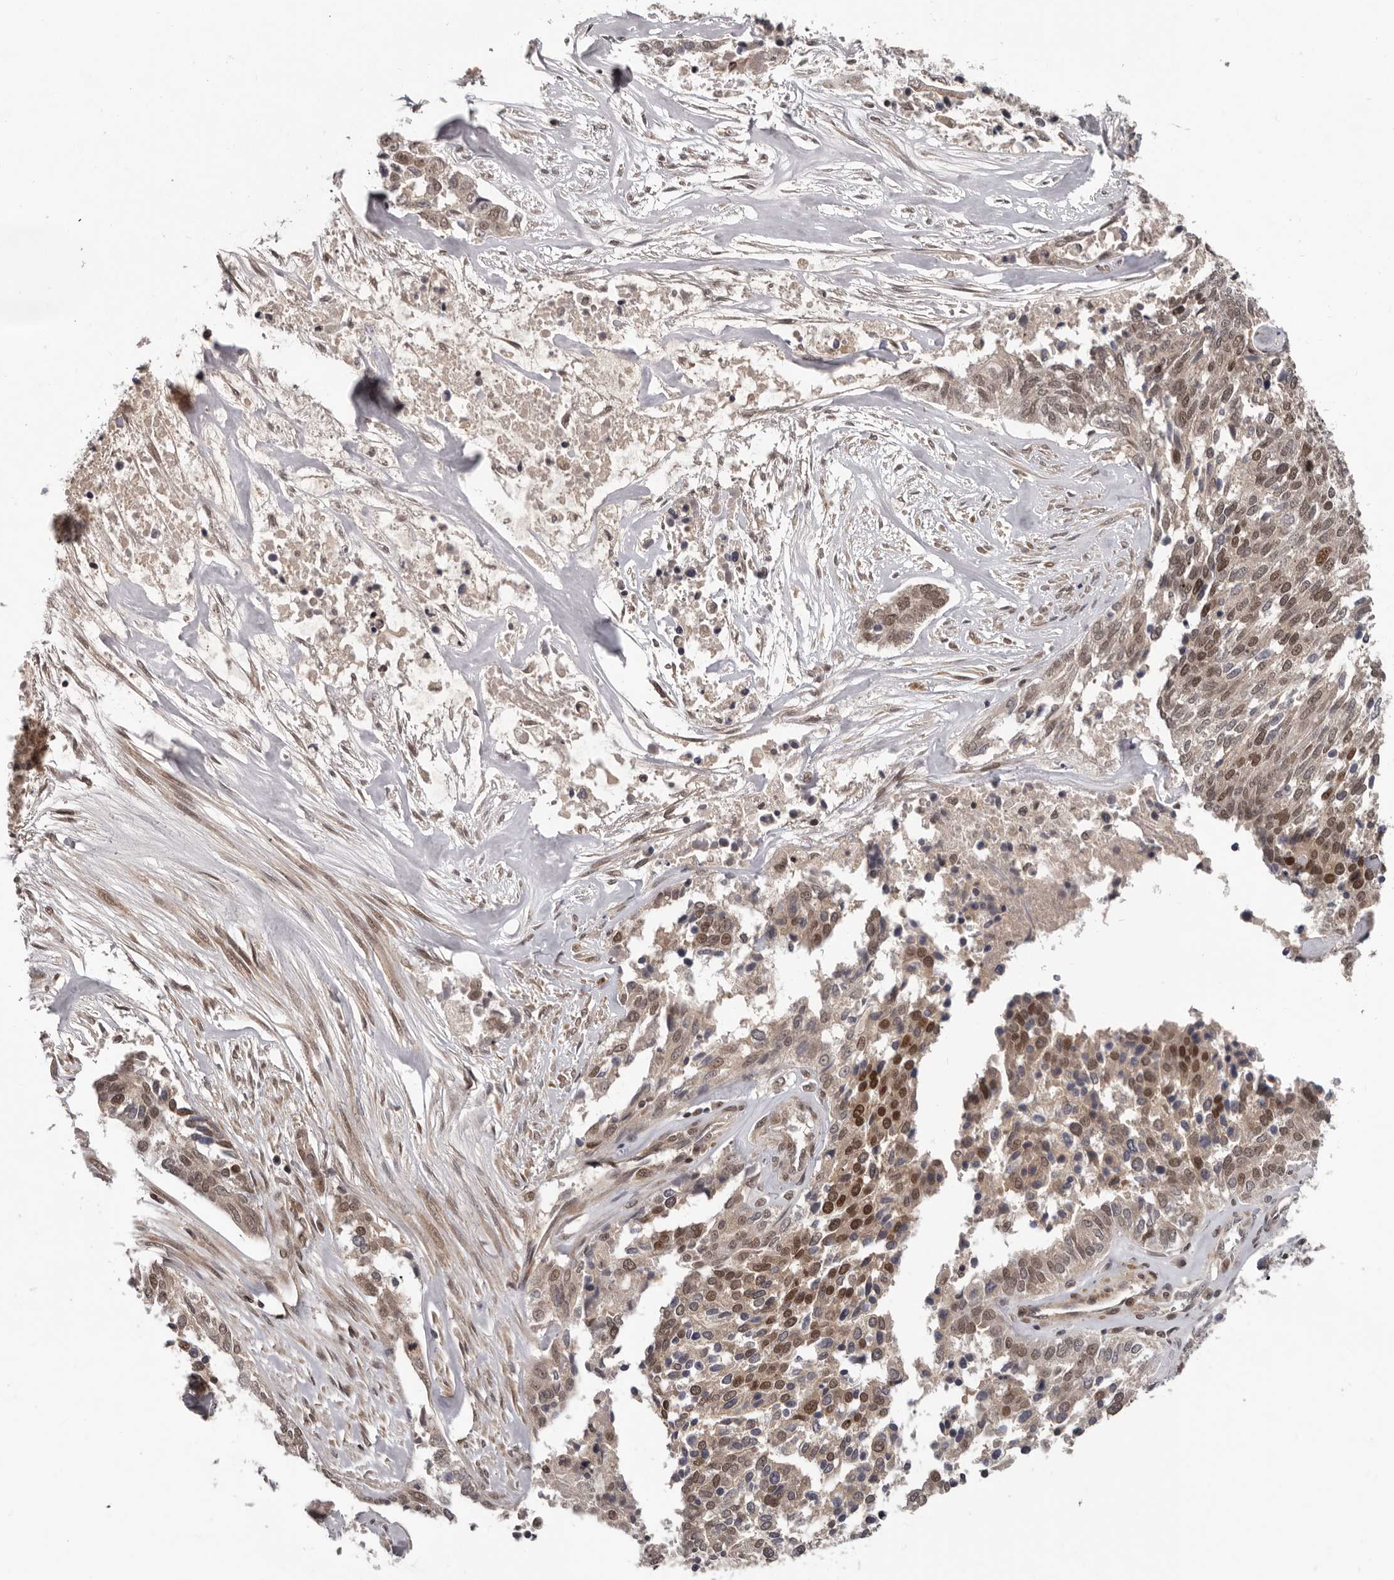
{"staining": {"intensity": "strong", "quantity": "25%-75%", "location": "cytoplasmic/membranous,nuclear"}, "tissue": "ovarian cancer", "cell_type": "Tumor cells", "image_type": "cancer", "snomed": [{"axis": "morphology", "description": "Cystadenocarcinoma, serous, NOS"}, {"axis": "topography", "description": "Ovary"}], "caption": "Ovarian serous cystadenocarcinoma stained with a brown dye exhibits strong cytoplasmic/membranous and nuclear positive expression in about 25%-75% of tumor cells.", "gene": "TBX5", "patient": {"sex": "female", "age": 44}}